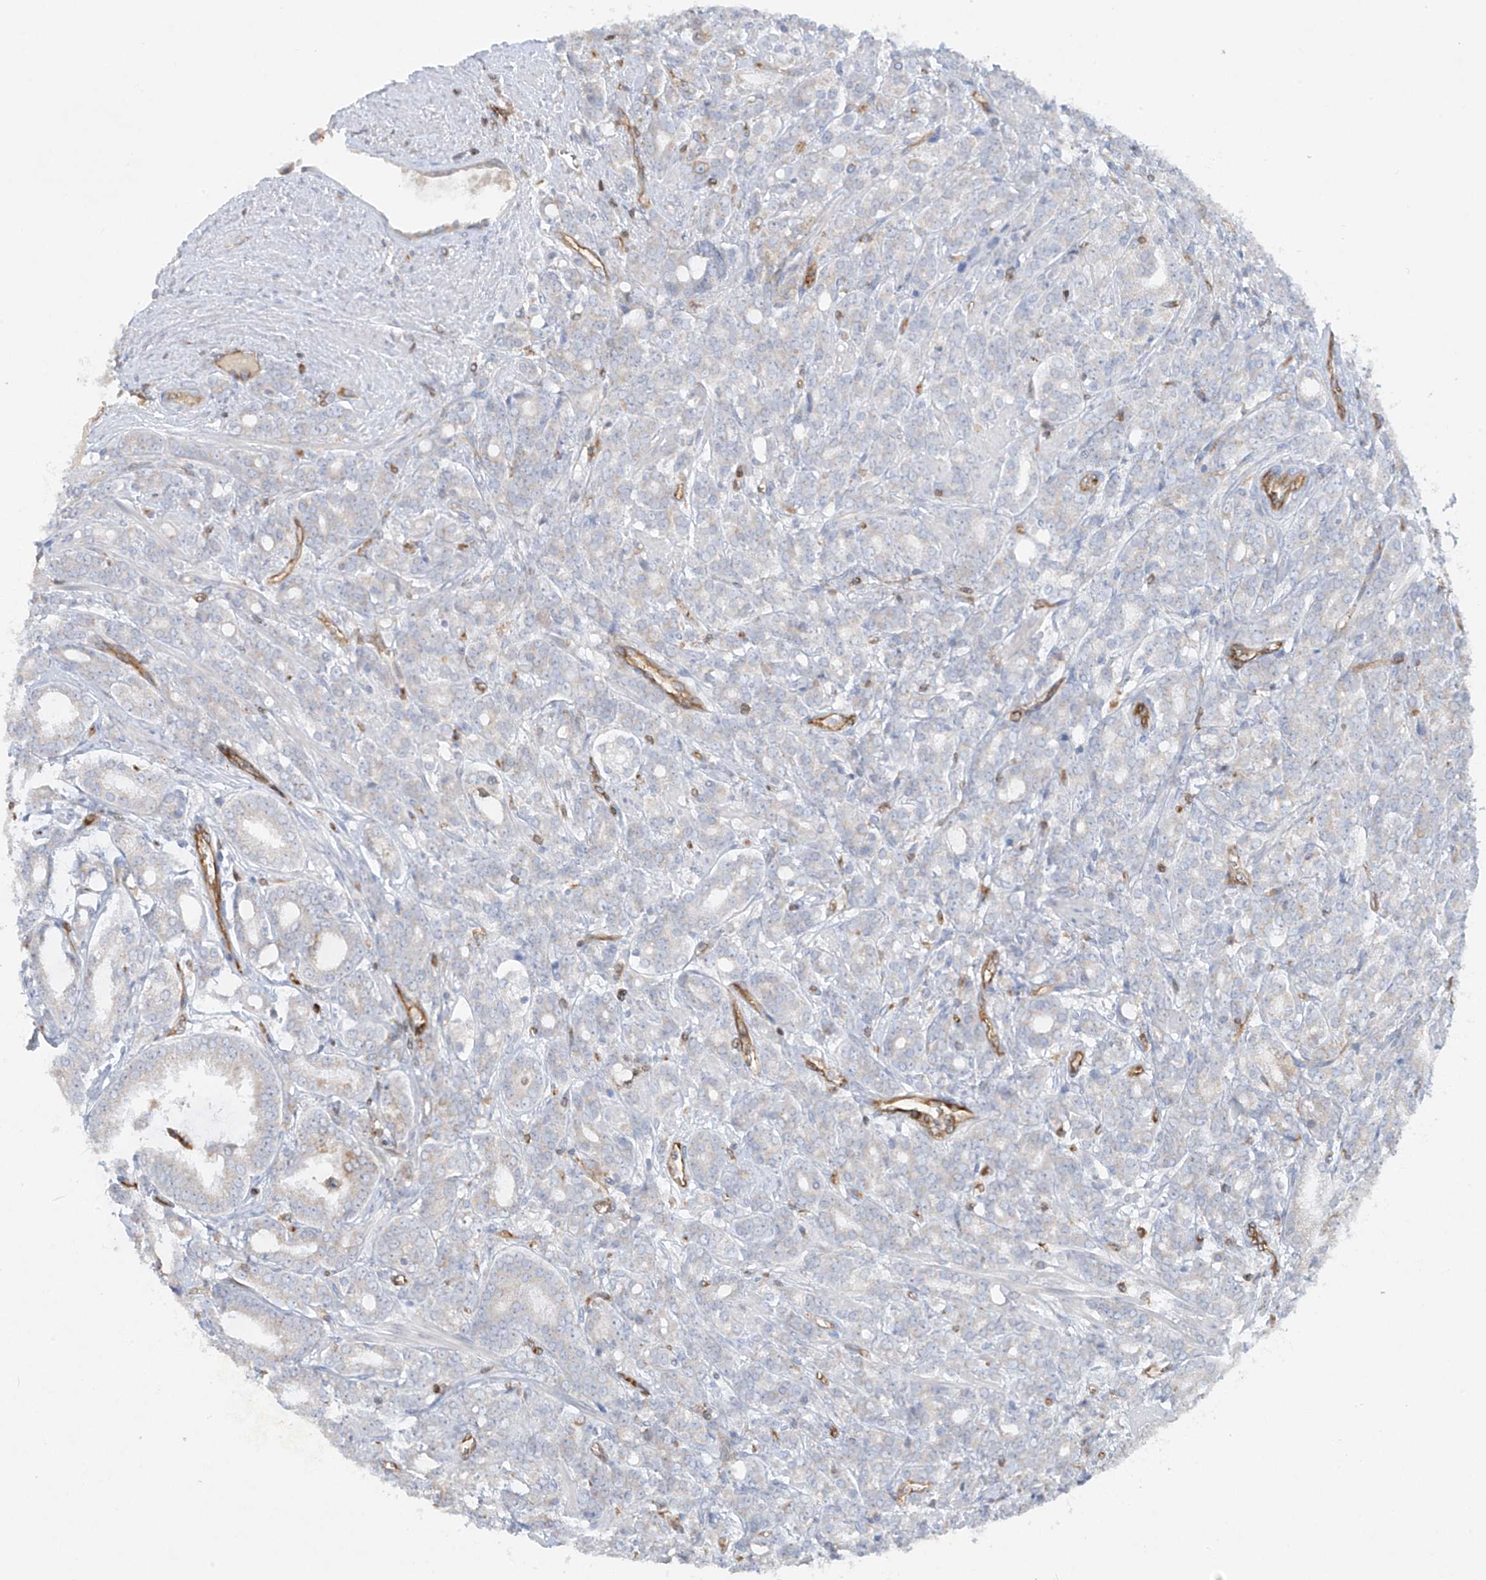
{"staining": {"intensity": "negative", "quantity": "none", "location": "none"}, "tissue": "prostate cancer", "cell_type": "Tumor cells", "image_type": "cancer", "snomed": [{"axis": "morphology", "description": "Adenocarcinoma, High grade"}, {"axis": "topography", "description": "Prostate"}], "caption": "Immunohistochemistry of human prostate high-grade adenocarcinoma shows no expression in tumor cells. (Immunohistochemistry, brightfield microscopy, high magnification).", "gene": "HLA-E", "patient": {"sex": "male", "age": 62}}